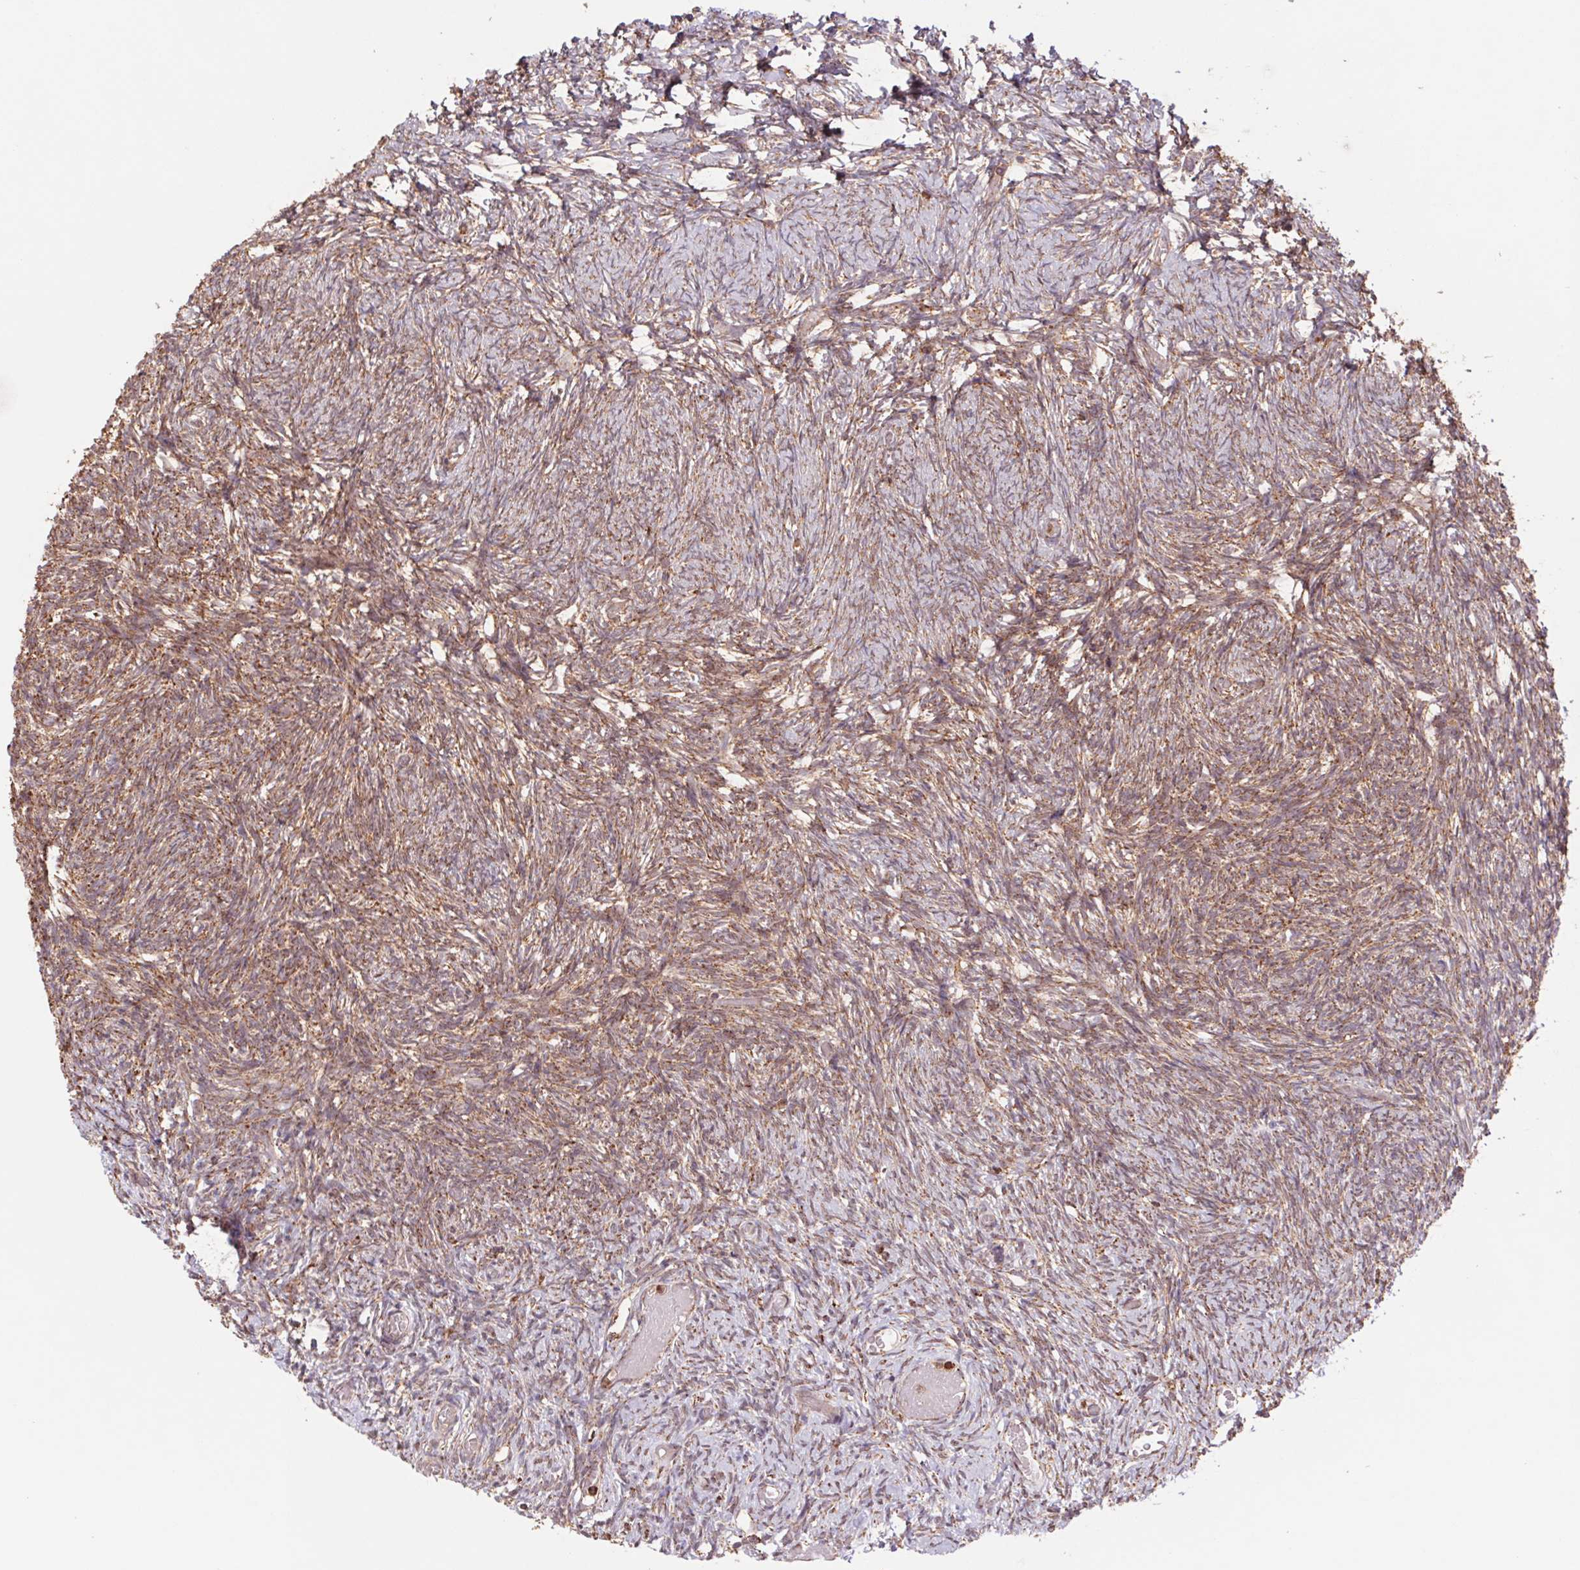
{"staining": {"intensity": "moderate", "quantity": ">75%", "location": "cytoplasmic/membranous"}, "tissue": "ovary", "cell_type": "Follicle cells", "image_type": "normal", "snomed": [{"axis": "morphology", "description": "Normal tissue, NOS"}, {"axis": "topography", "description": "Ovary"}], "caption": "This photomicrograph exhibits benign ovary stained with immunohistochemistry to label a protein in brown. The cytoplasmic/membranous of follicle cells show moderate positivity for the protein. Nuclei are counter-stained blue.", "gene": "URM1", "patient": {"sex": "female", "age": 39}}